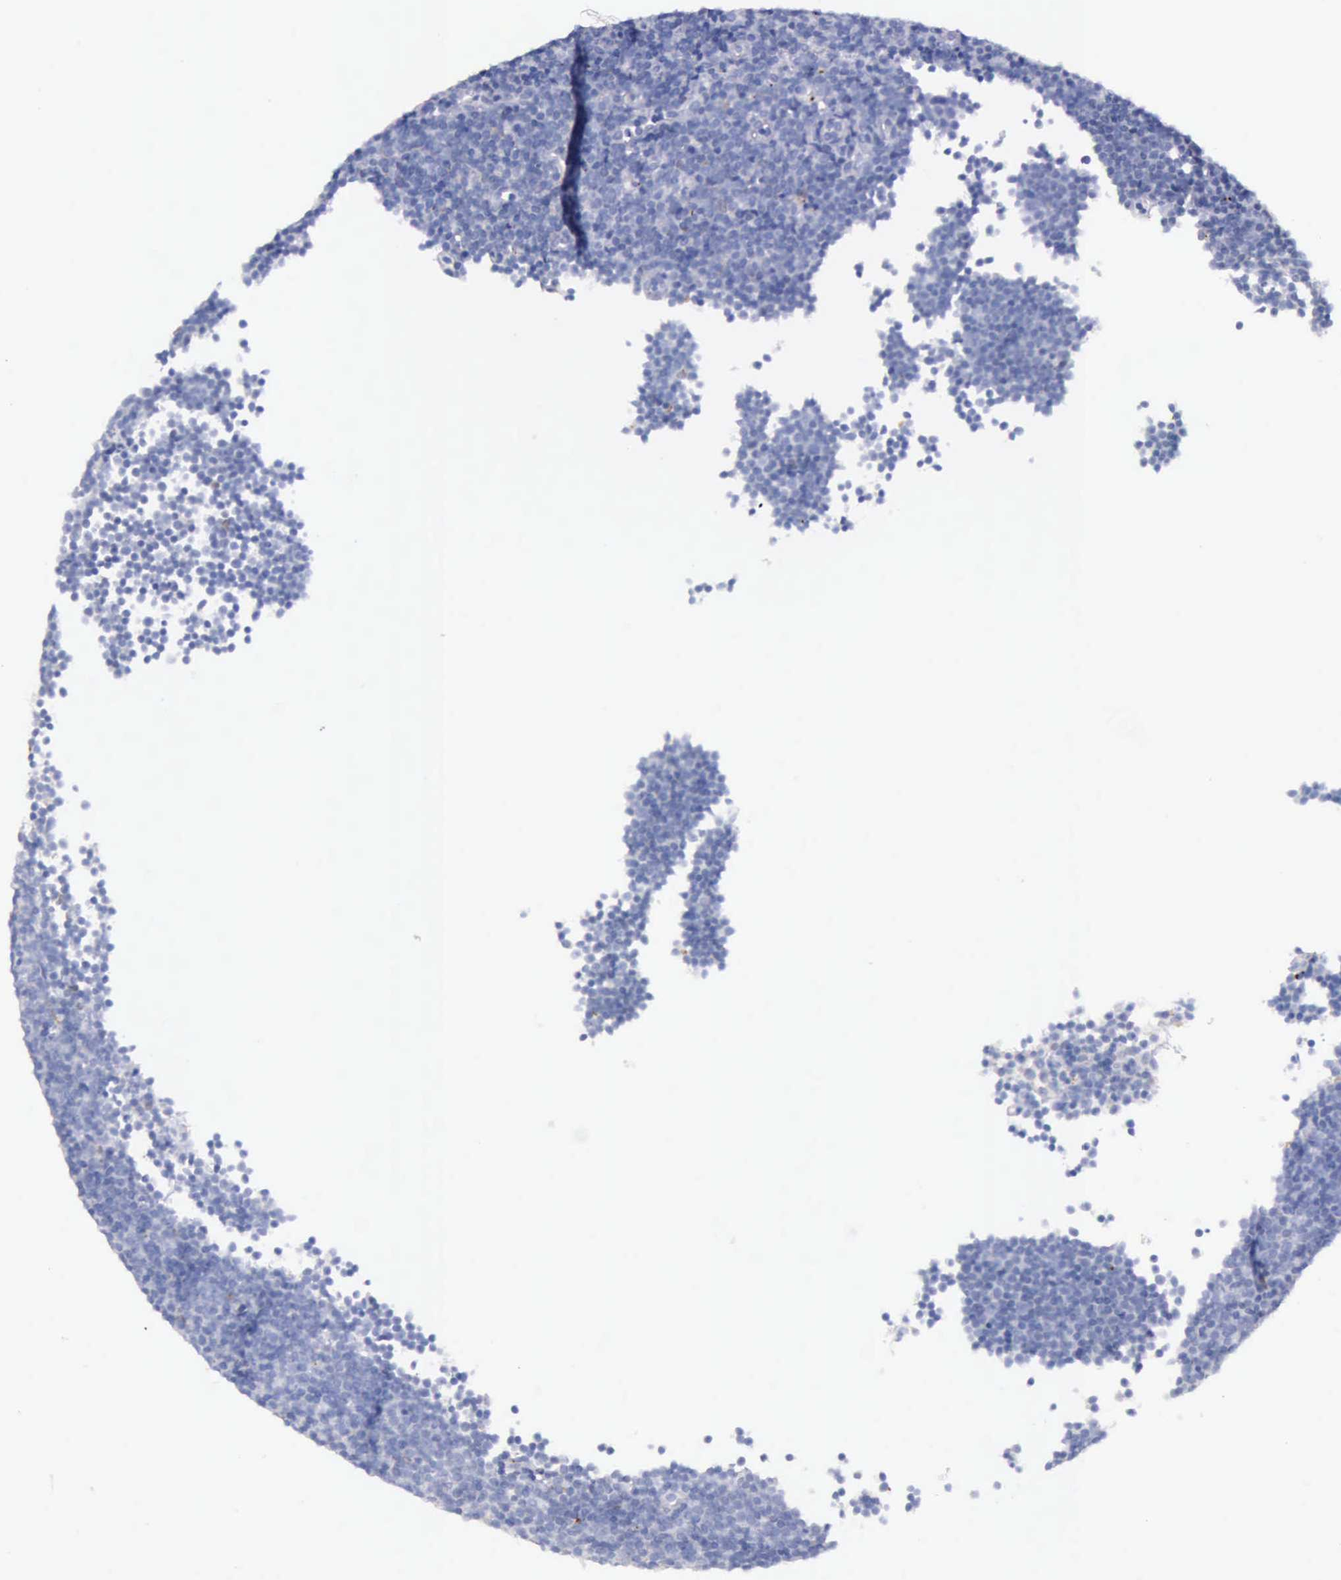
{"staining": {"intensity": "negative", "quantity": "none", "location": "none"}, "tissue": "lymphoma", "cell_type": "Tumor cells", "image_type": "cancer", "snomed": [{"axis": "morphology", "description": "Malignant lymphoma, non-Hodgkin's type, Low grade"}, {"axis": "topography", "description": "Lymph node"}], "caption": "Photomicrograph shows no protein expression in tumor cells of lymphoma tissue. (Stains: DAB (3,3'-diaminobenzidine) IHC with hematoxylin counter stain, Microscopy: brightfield microscopy at high magnification).", "gene": "GLA", "patient": {"sex": "male", "age": 57}}